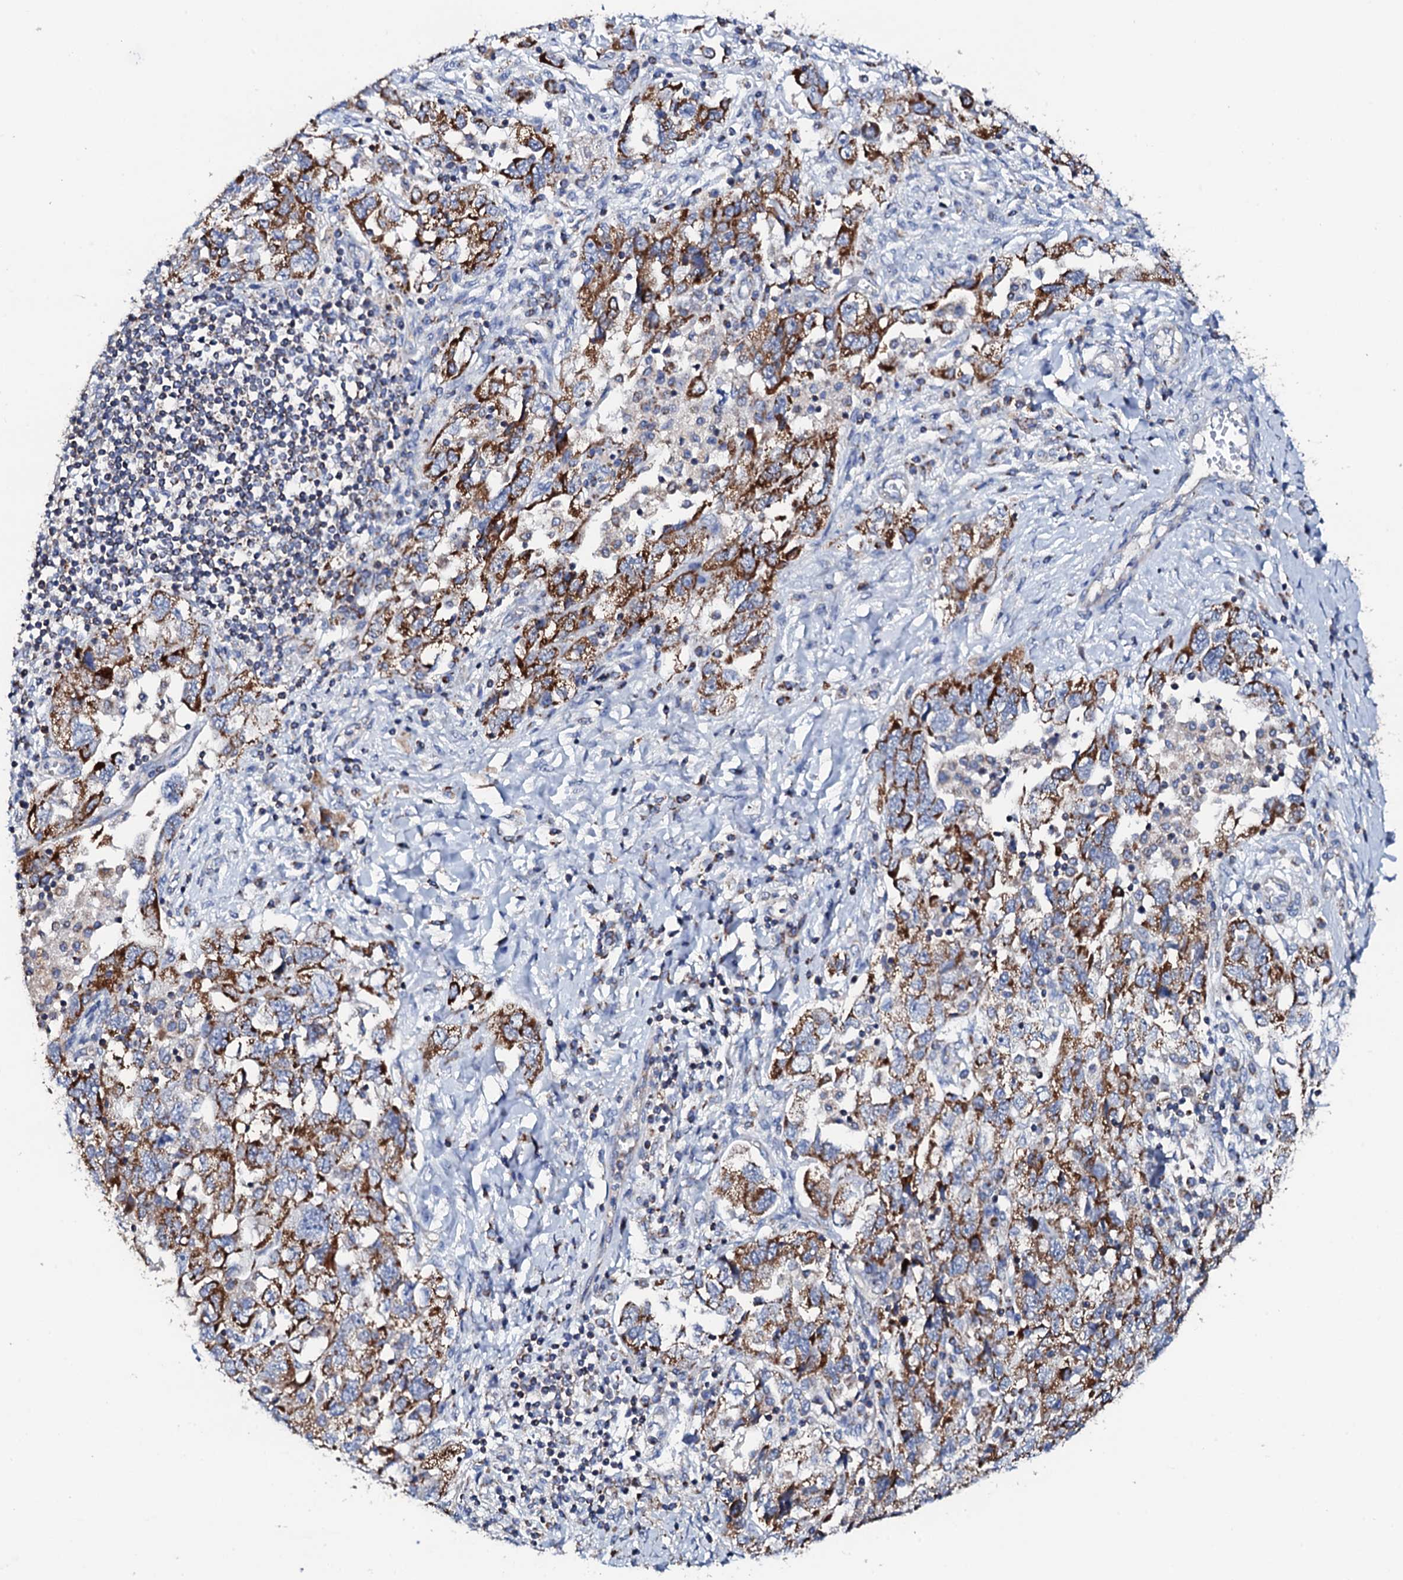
{"staining": {"intensity": "moderate", "quantity": "25%-75%", "location": "cytoplasmic/membranous"}, "tissue": "ovarian cancer", "cell_type": "Tumor cells", "image_type": "cancer", "snomed": [{"axis": "morphology", "description": "Carcinoma, NOS"}, {"axis": "morphology", "description": "Cystadenocarcinoma, serous, NOS"}, {"axis": "topography", "description": "Ovary"}], "caption": "Protein expression analysis of human serous cystadenocarcinoma (ovarian) reveals moderate cytoplasmic/membranous positivity in approximately 25%-75% of tumor cells.", "gene": "TCAF2", "patient": {"sex": "female", "age": 69}}